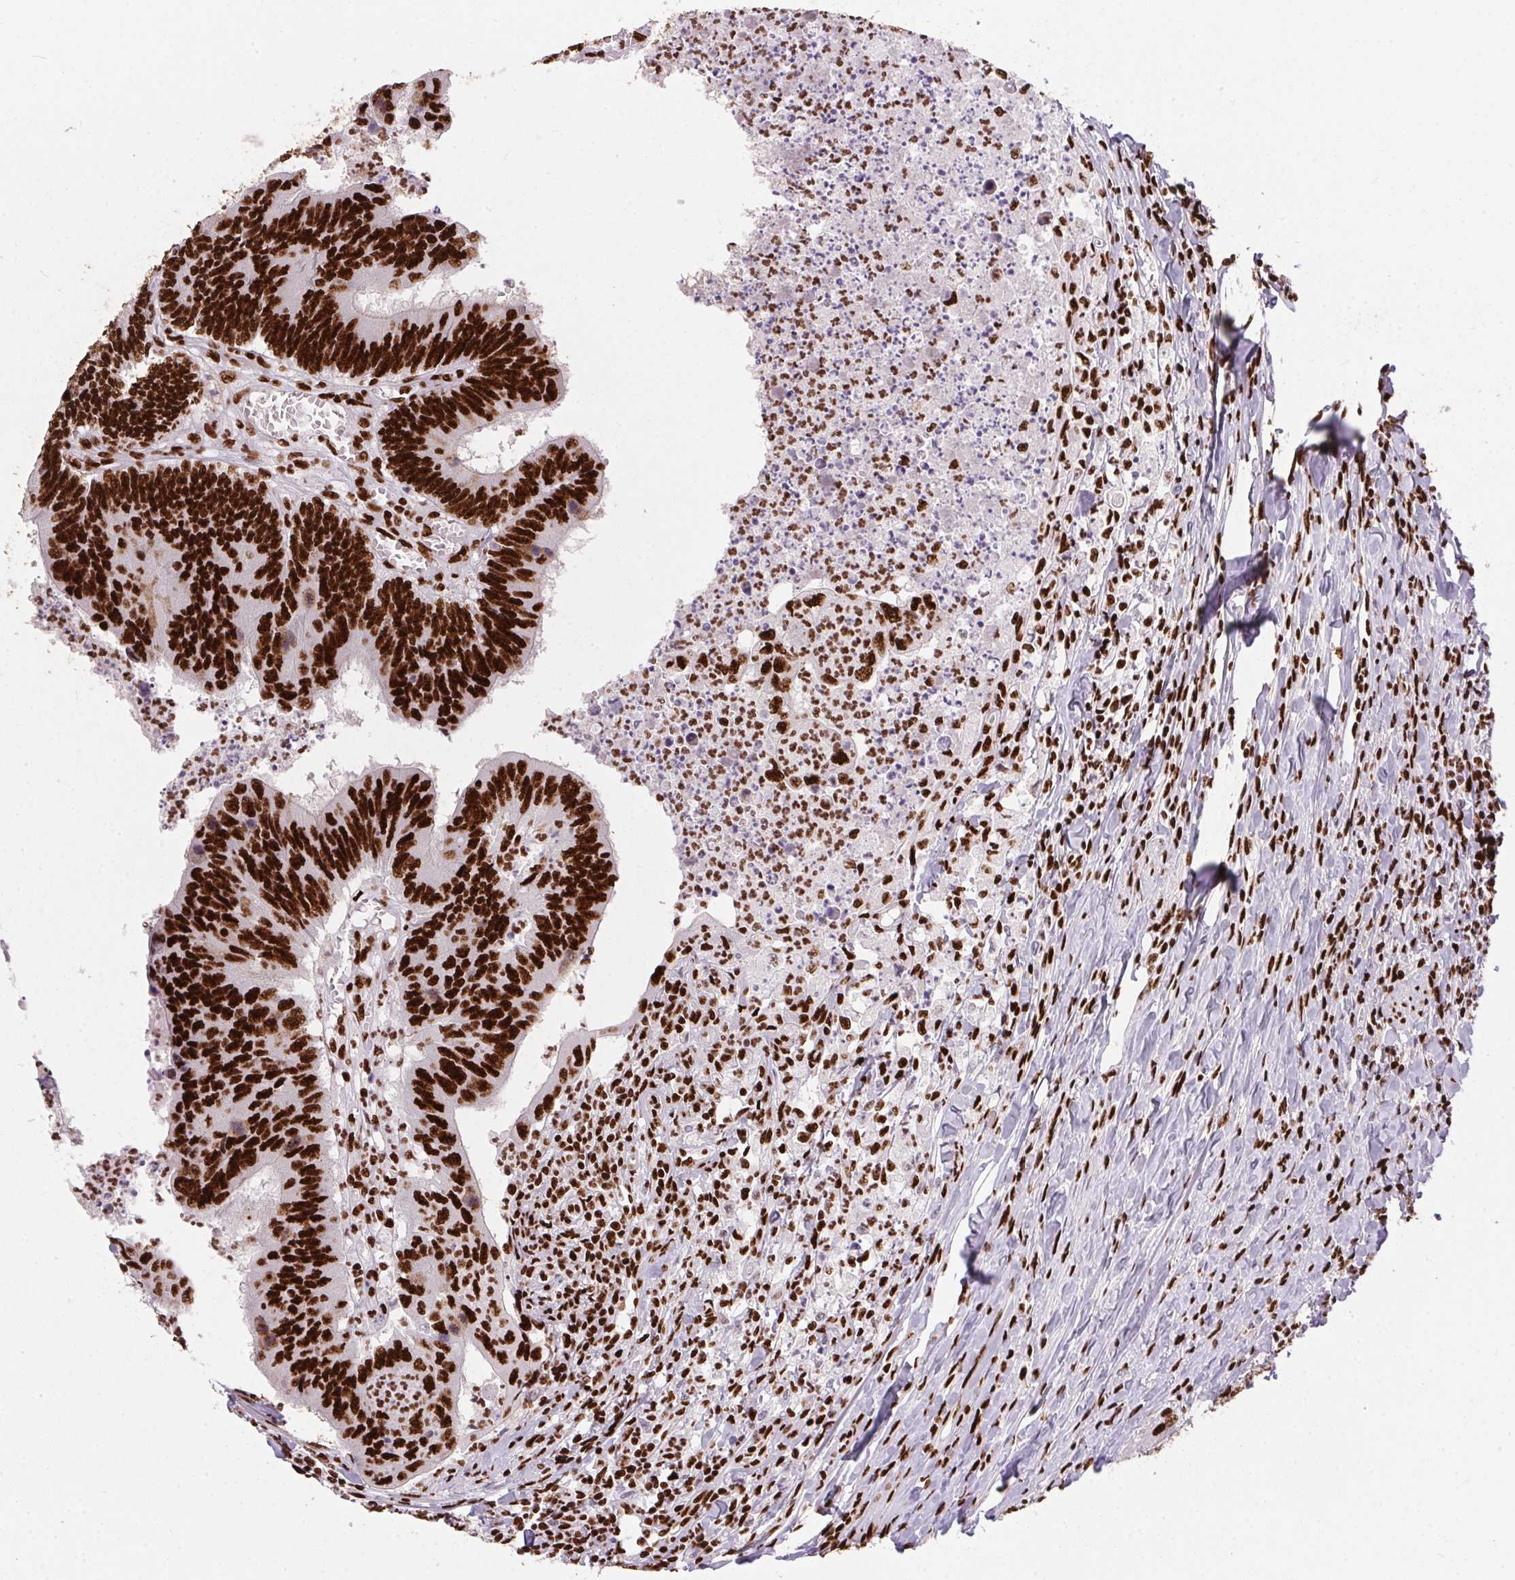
{"staining": {"intensity": "strong", "quantity": ">75%", "location": "nuclear"}, "tissue": "colorectal cancer", "cell_type": "Tumor cells", "image_type": "cancer", "snomed": [{"axis": "morphology", "description": "Adenocarcinoma, NOS"}, {"axis": "topography", "description": "Colon"}], "caption": "High-power microscopy captured an IHC image of colorectal cancer, revealing strong nuclear expression in approximately >75% of tumor cells.", "gene": "PAGE3", "patient": {"sex": "female", "age": 67}}